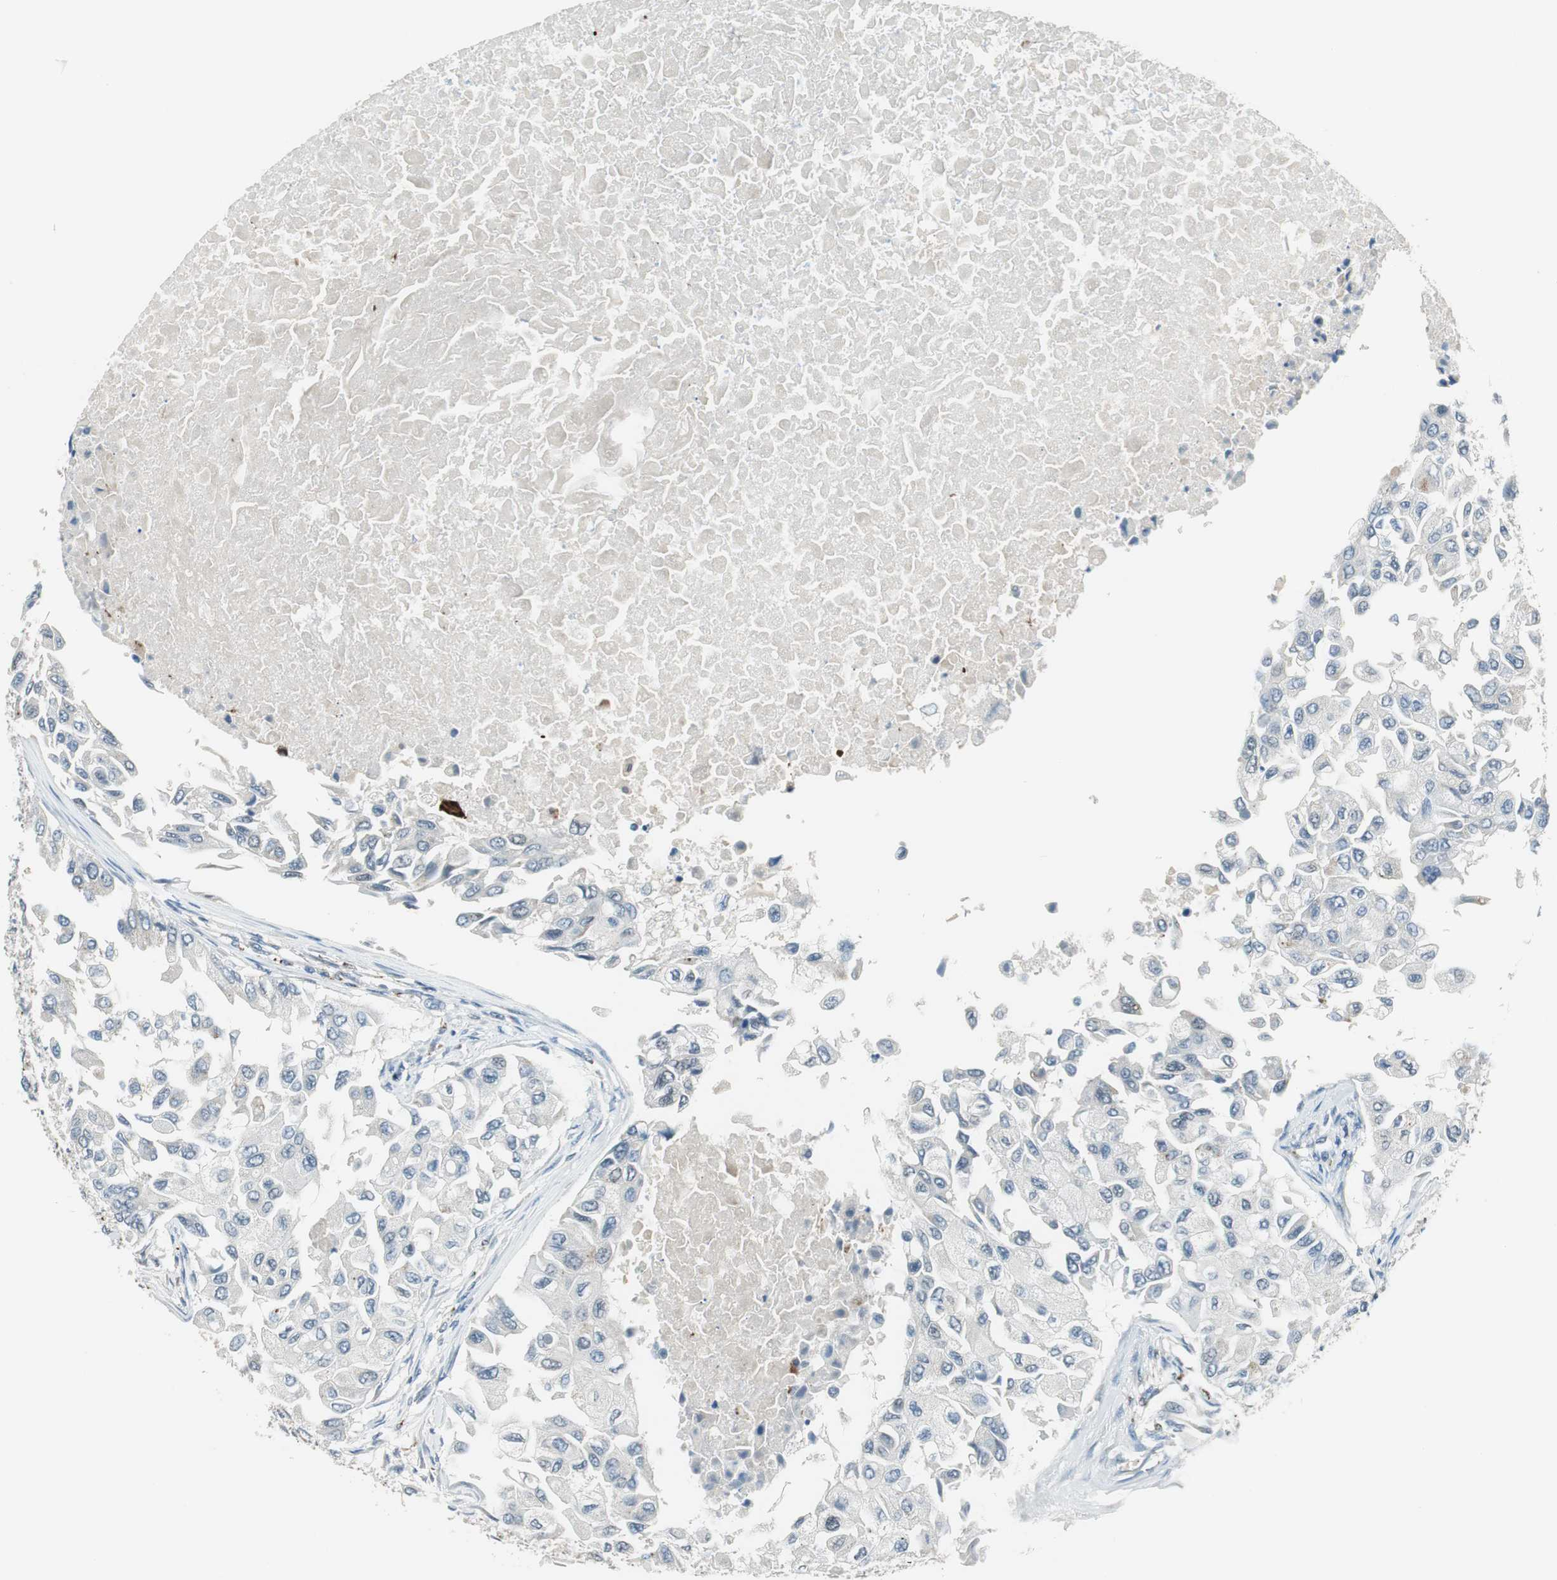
{"staining": {"intensity": "negative", "quantity": "none", "location": "none"}, "tissue": "breast cancer", "cell_type": "Tumor cells", "image_type": "cancer", "snomed": [{"axis": "morphology", "description": "Normal tissue, NOS"}, {"axis": "morphology", "description": "Duct carcinoma"}, {"axis": "topography", "description": "Breast"}], "caption": "Immunohistochemistry (IHC) micrograph of human invasive ductal carcinoma (breast) stained for a protein (brown), which reveals no positivity in tumor cells. The staining is performed using DAB brown chromogen with nuclei counter-stained in using hematoxylin.", "gene": "NCK1", "patient": {"sex": "female", "age": 49}}